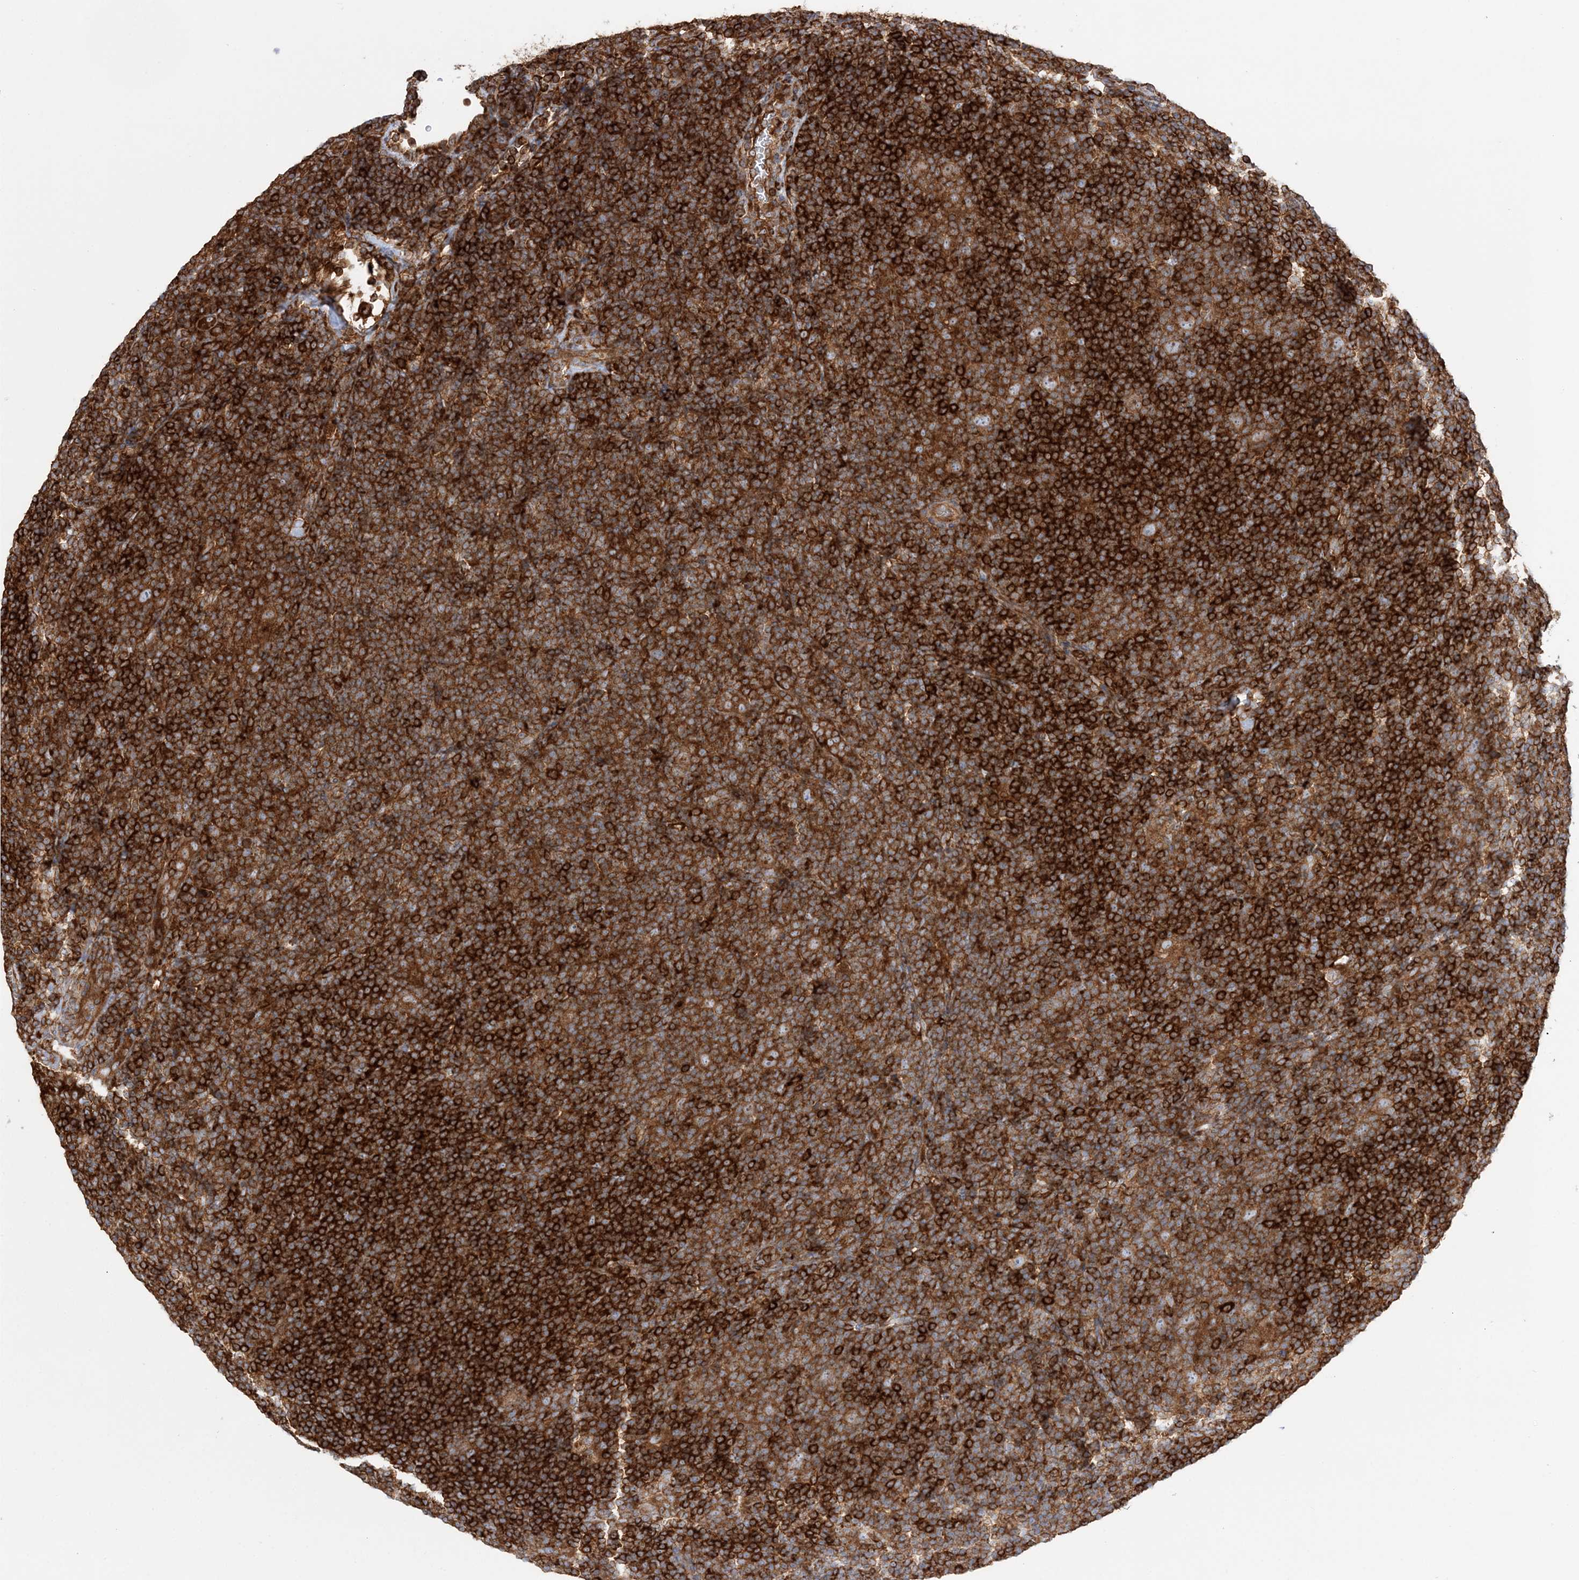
{"staining": {"intensity": "moderate", "quantity": ">75%", "location": "cytoplasmic/membranous"}, "tissue": "lymphoma", "cell_type": "Tumor cells", "image_type": "cancer", "snomed": [{"axis": "morphology", "description": "Hodgkin's disease, NOS"}, {"axis": "topography", "description": "Lymph node"}], "caption": "Immunohistochemical staining of human lymphoma demonstrates medium levels of moderate cytoplasmic/membranous protein positivity in about >75% of tumor cells.", "gene": "TBC1D5", "patient": {"sex": "female", "age": 57}}